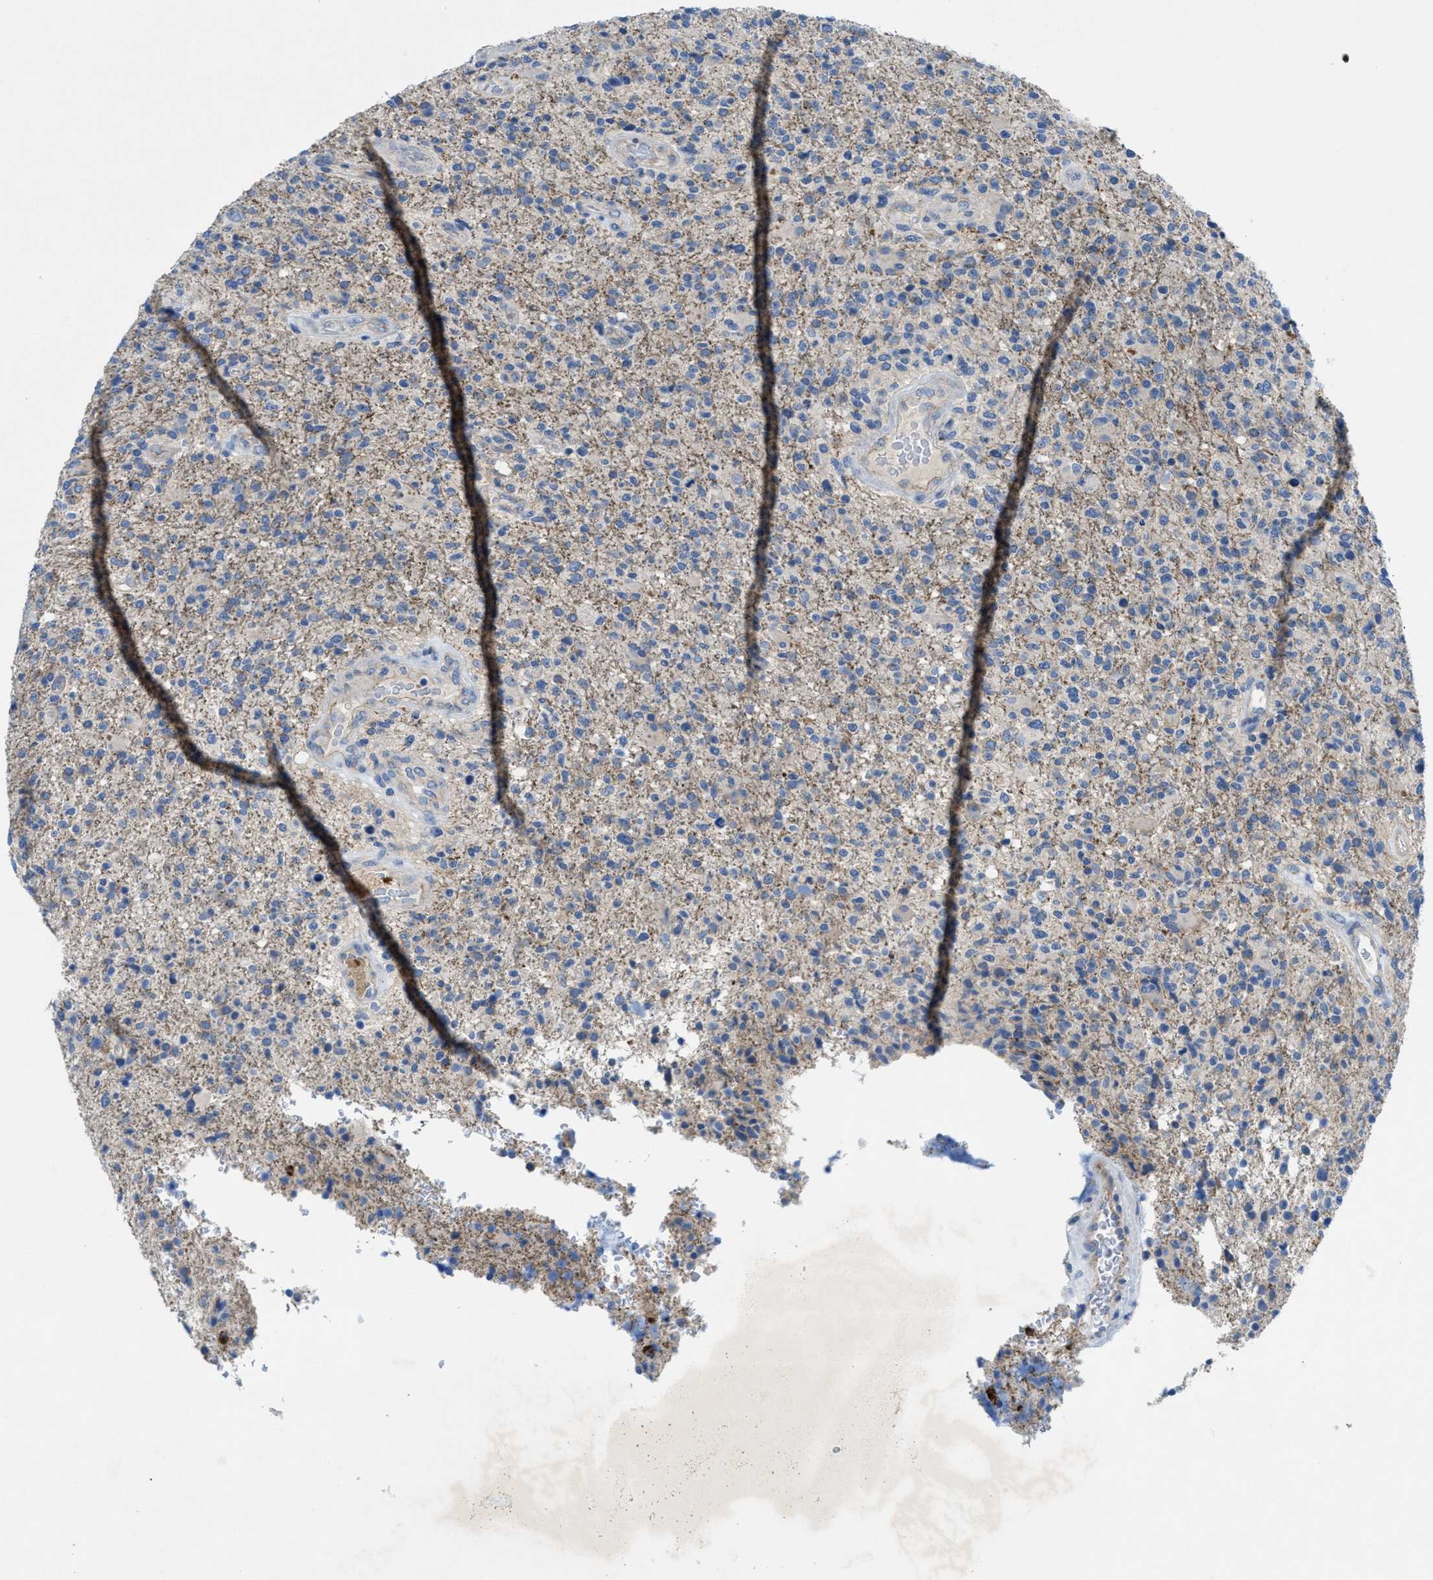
{"staining": {"intensity": "negative", "quantity": "none", "location": "none"}, "tissue": "glioma", "cell_type": "Tumor cells", "image_type": "cancer", "snomed": [{"axis": "morphology", "description": "Glioma, malignant, High grade"}, {"axis": "topography", "description": "Brain"}], "caption": "Immunohistochemical staining of human malignant high-grade glioma demonstrates no significant expression in tumor cells.", "gene": "CMTM1", "patient": {"sex": "male", "age": 72}}